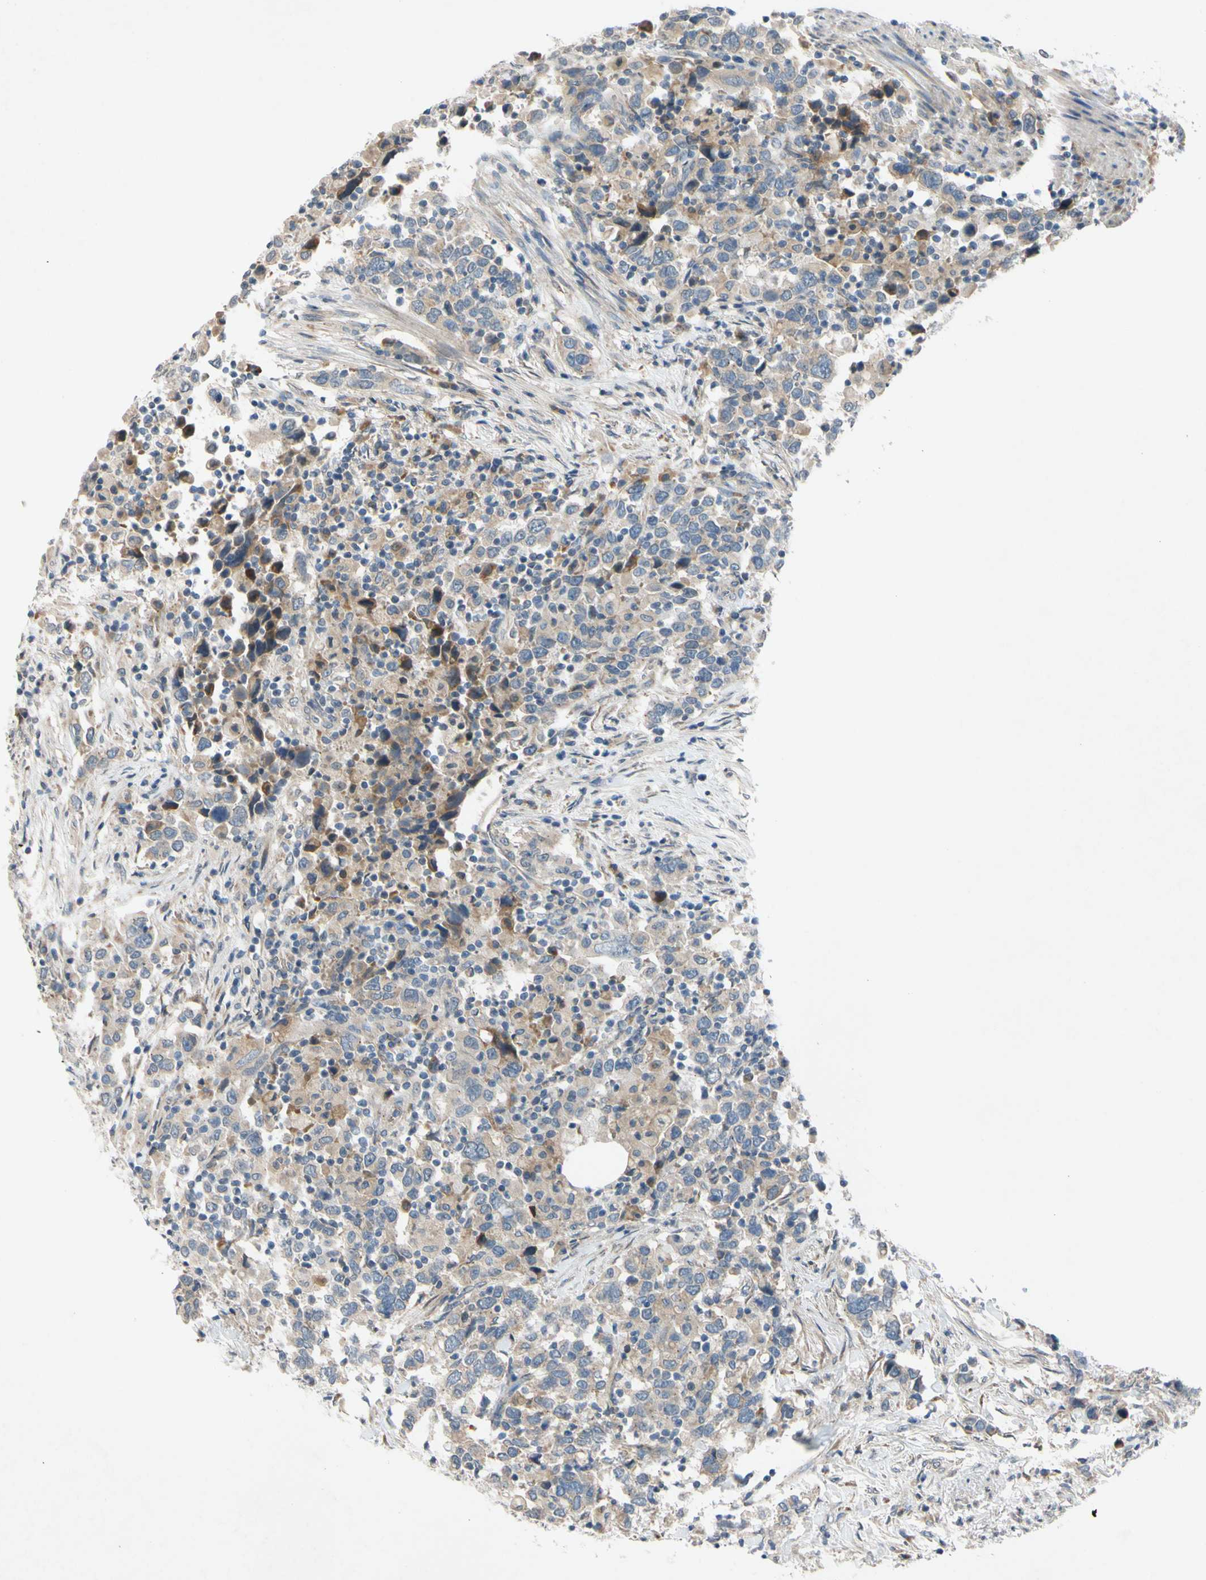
{"staining": {"intensity": "weak", "quantity": ">75%", "location": "cytoplasmic/membranous"}, "tissue": "urothelial cancer", "cell_type": "Tumor cells", "image_type": "cancer", "snomed": [{"axis": "morphology", "description": "Urothelial carcinoma, High grade"}, {"axis": "topography", "description": "Urinary bladder"}], "caption": "High-grade urothelial carcinoma stained for a protein displays weak cytoplasmic/membranous positivity in tumor cells.", "gene": "ADD2", "patient": {"sex": "male", "age": 61}}